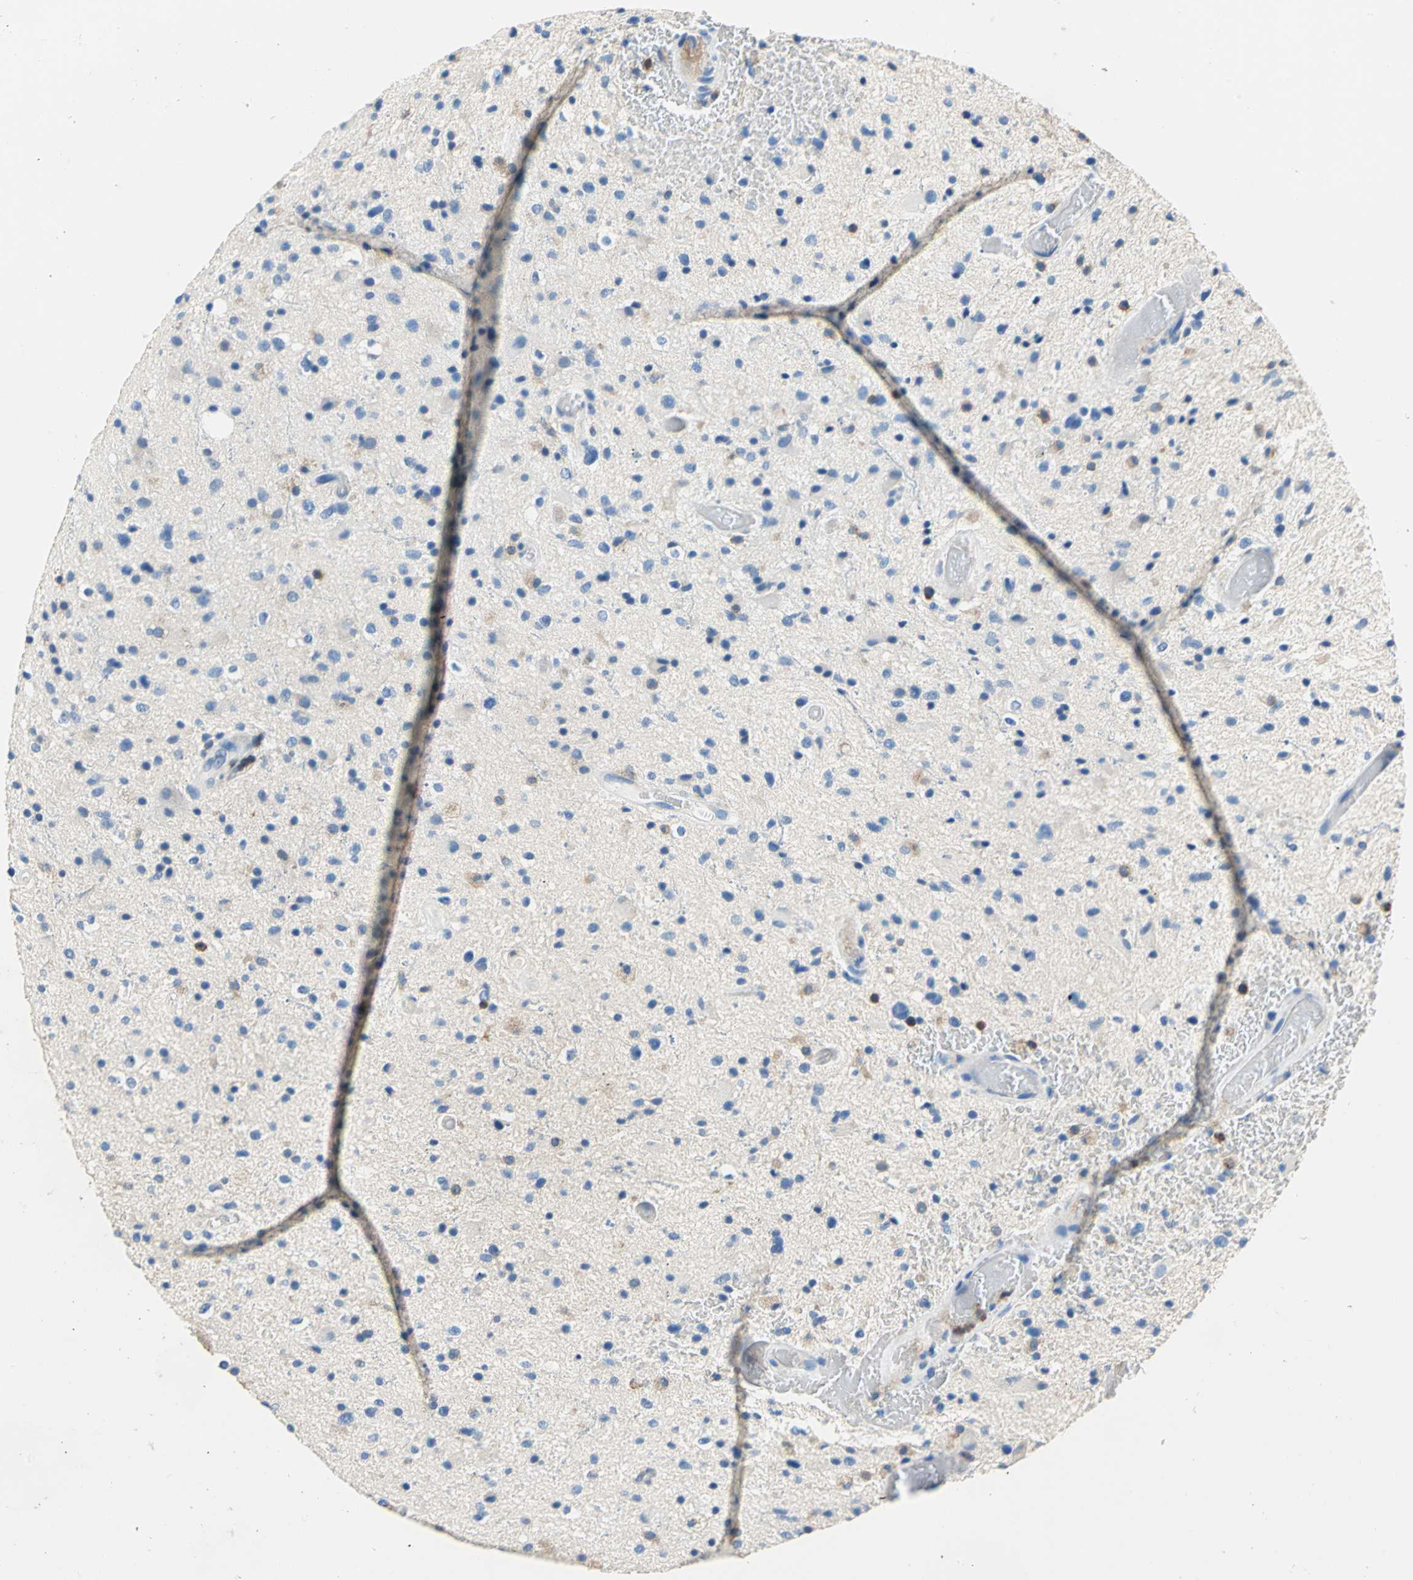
{"staining": {"intensity": "weak", "quantity": "<25%", "location": "cytoplasmic/membranous"}, "tissue": "glioma", "cell_type": "Tumor cells", "image_type": "cancer", "snomed": [{"axis": "morphology", "description": "Glioma, malignant, High grade"}, {"axis": "topography", "description": "Brain"}], "caption": "Glioma stained for a protein using immunohistochemistry exhibits no positivity tumor cells.", "gene": "SEPTIN6", "patient": {"sex": "male", "age": 33}}